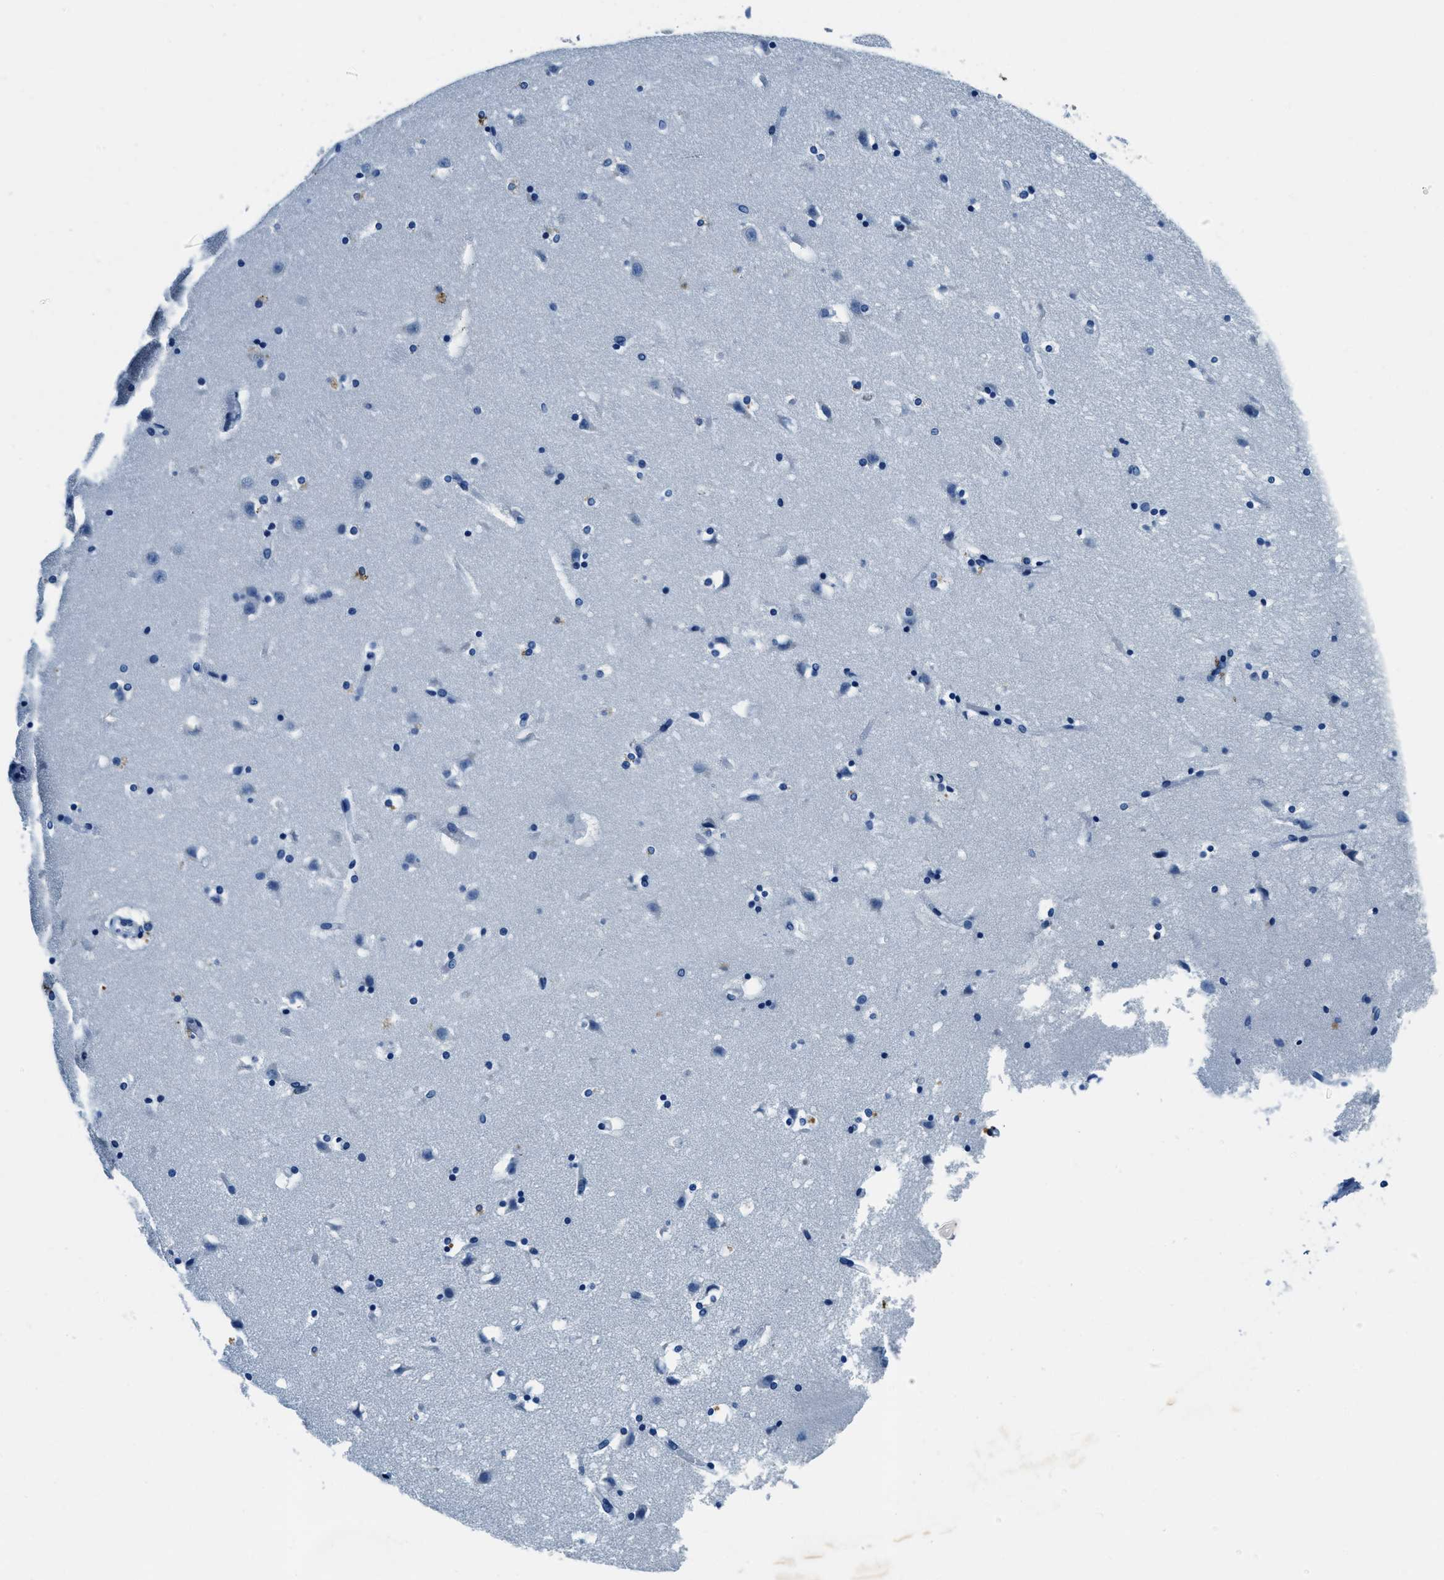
{"staining": {"intensity": "moderate", "quantity": "<25%", "location": "cytoplasmic/membranous"}, "tissue": "caudate", "cell_type": "Glial cells", "image_type": "normal", "snomed": [{"axis": "morphology", "description": "Normal tissue, NOS"}, {"axis": "topography", "description": "Lateral ventricle wall"}], "caption": "Immunohistochemical staining of normal caudate exhibits moderate cytoplasmic/membranous protein staining in approximately <25% of glial cells.", "gene": "UBAC2", "patient": {"sex": "male", "age": 45}}